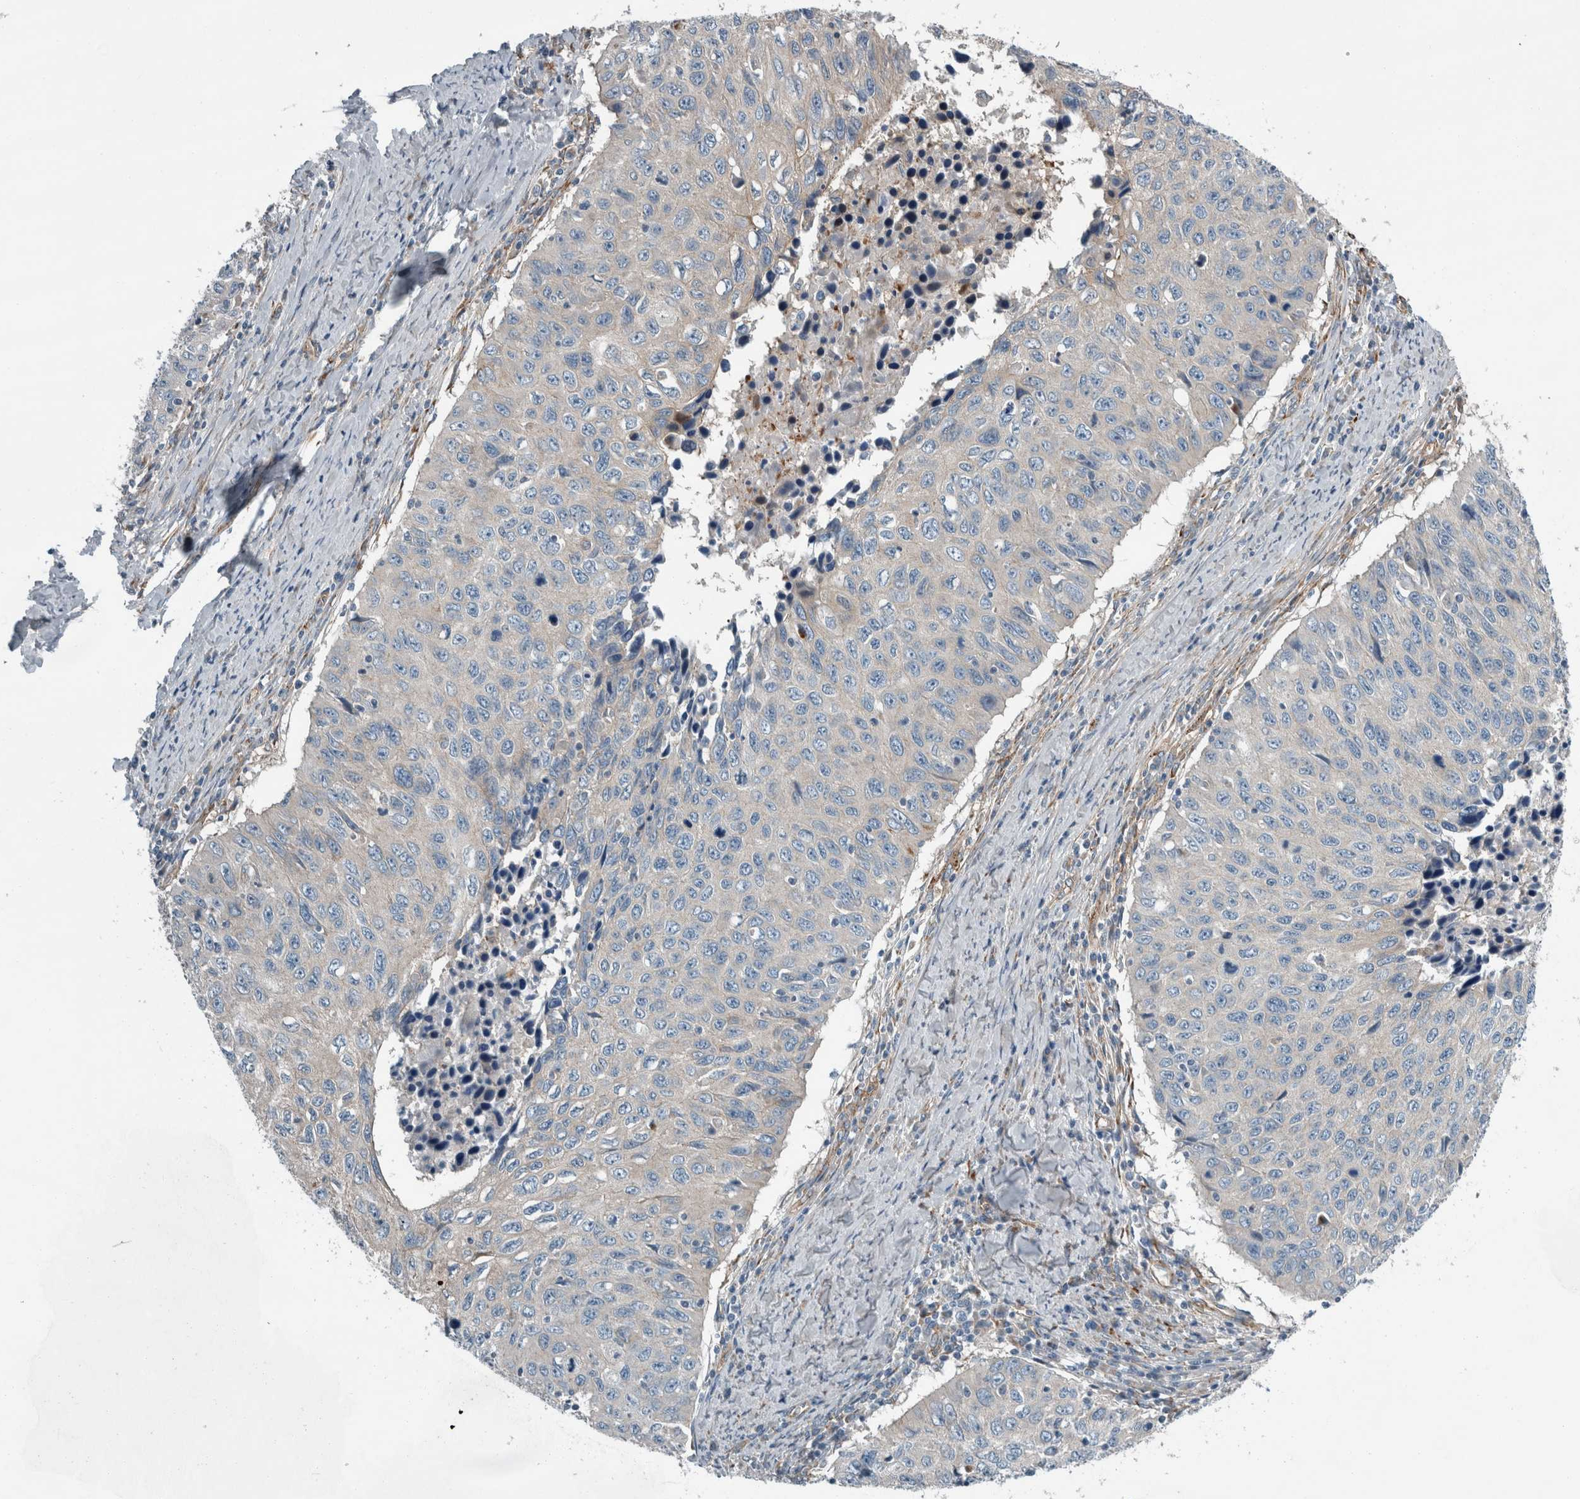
{"staining": {"intensity": "negative", "quantity": "none", "location": "none"}, "tissue": "cervical cancer", "cell_type": "Tumor cells", "image_type": "cancer", "snomed": [{"axis": "morphology", "description": "Squamous cell carcinoma, NOS"}, {"axis": "topography", "description": "Cervix"}], "caption": "DAB (3,3'-diaminobenzidine) immunohistochemical staining of human cervical cancer (squamous cell carcinoma) exhibits no significant expression in tumor cells.", "gene": "GLT8D2", "patient": {"sex": "female", "age": 53}}